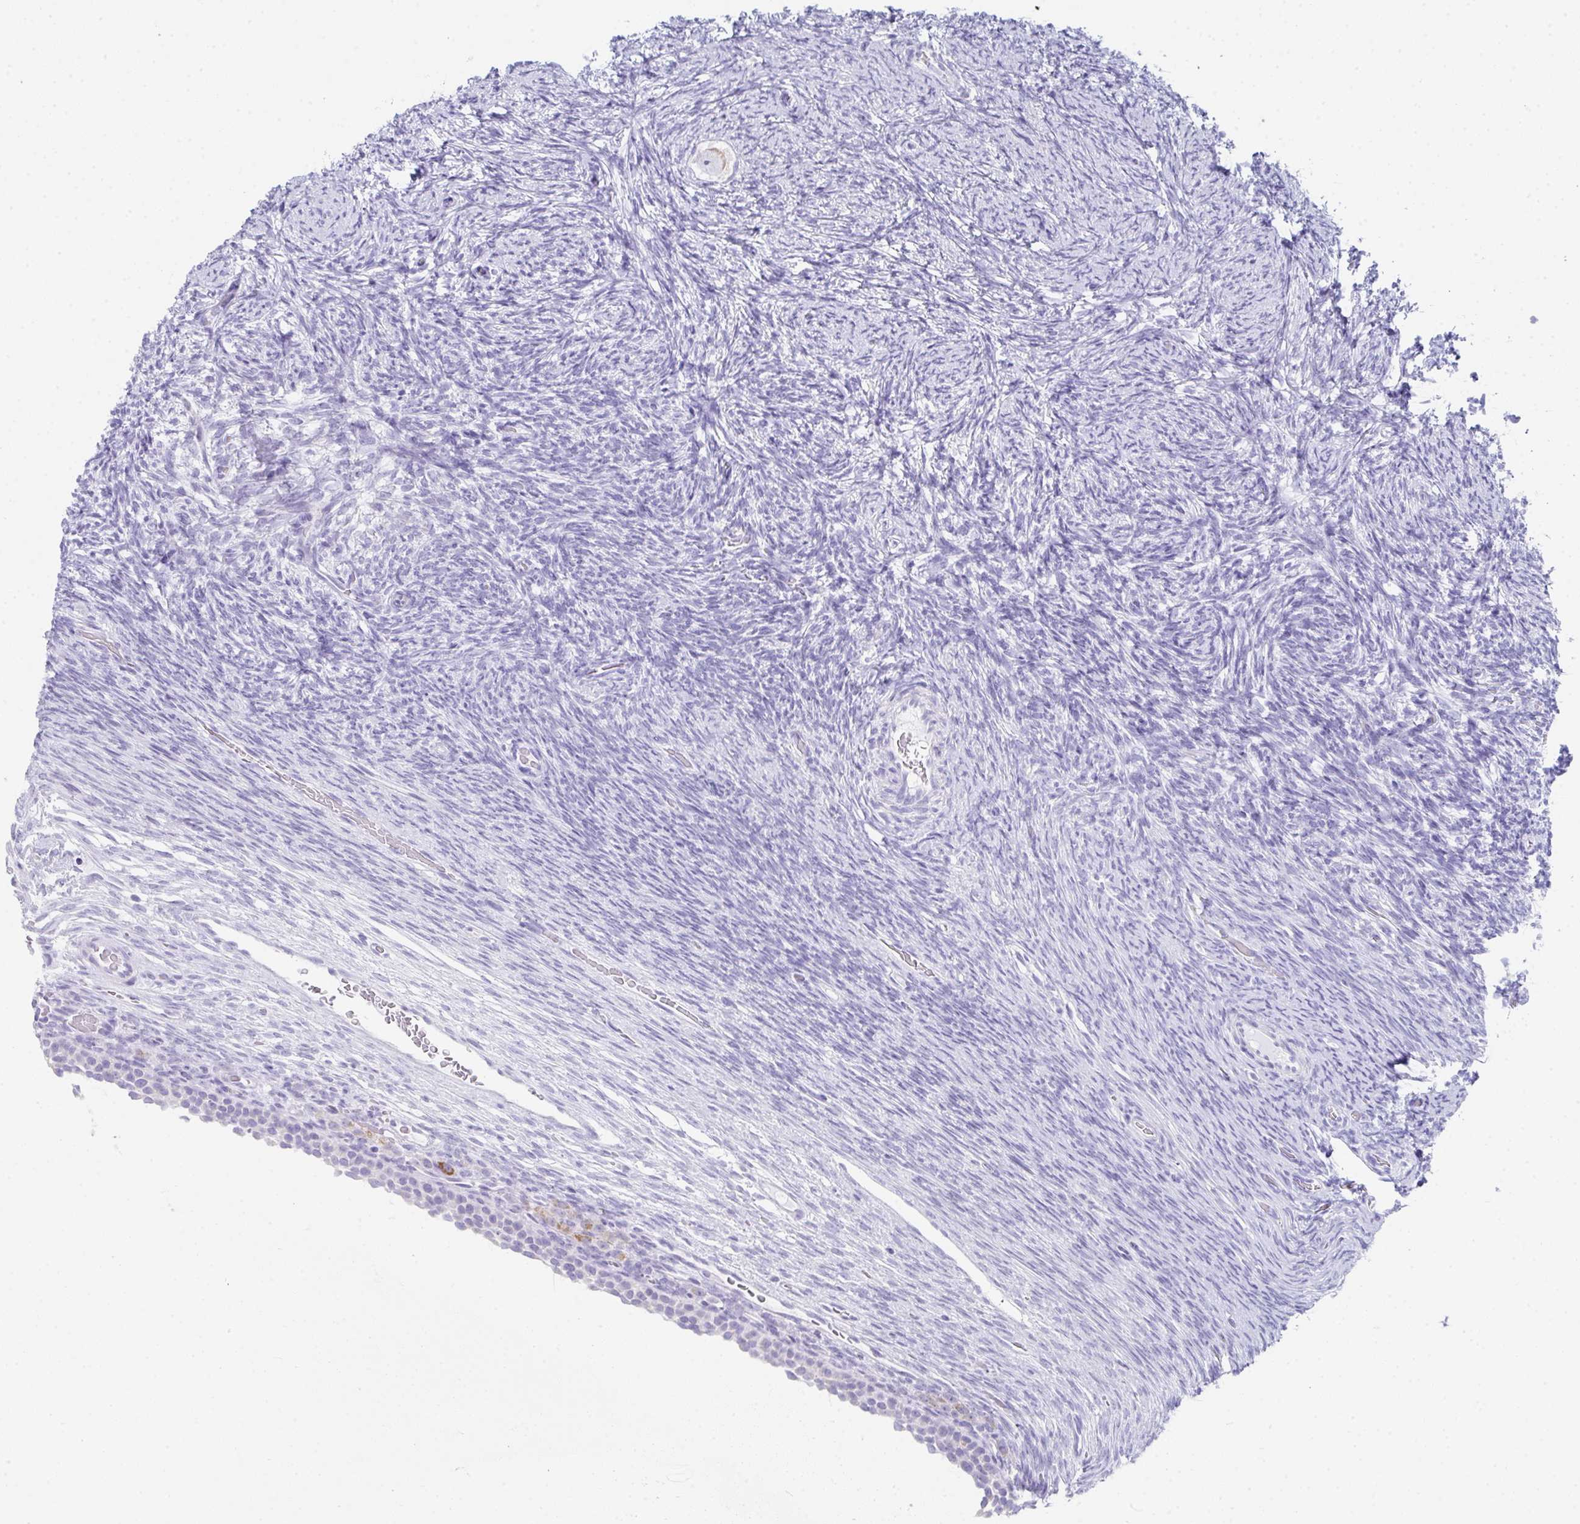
{"staining": {"intensity": "negative", "quantity": "none", "location": "none"}, "tissue": "ovary", "cell_type": "Ovarian stroma cells", "image_type": "normal", "snomed": [{"axis": "morphology", "description": "Normal tissue, NOS"}, {"axis": "topography", "description": "Ovary"}], "caption": "Histopathology image shows no protein expression in ovarian stroma cells of unremarkable ovary.", "gene": "RLF", "patient": {"sex": "female", "age": 34}}